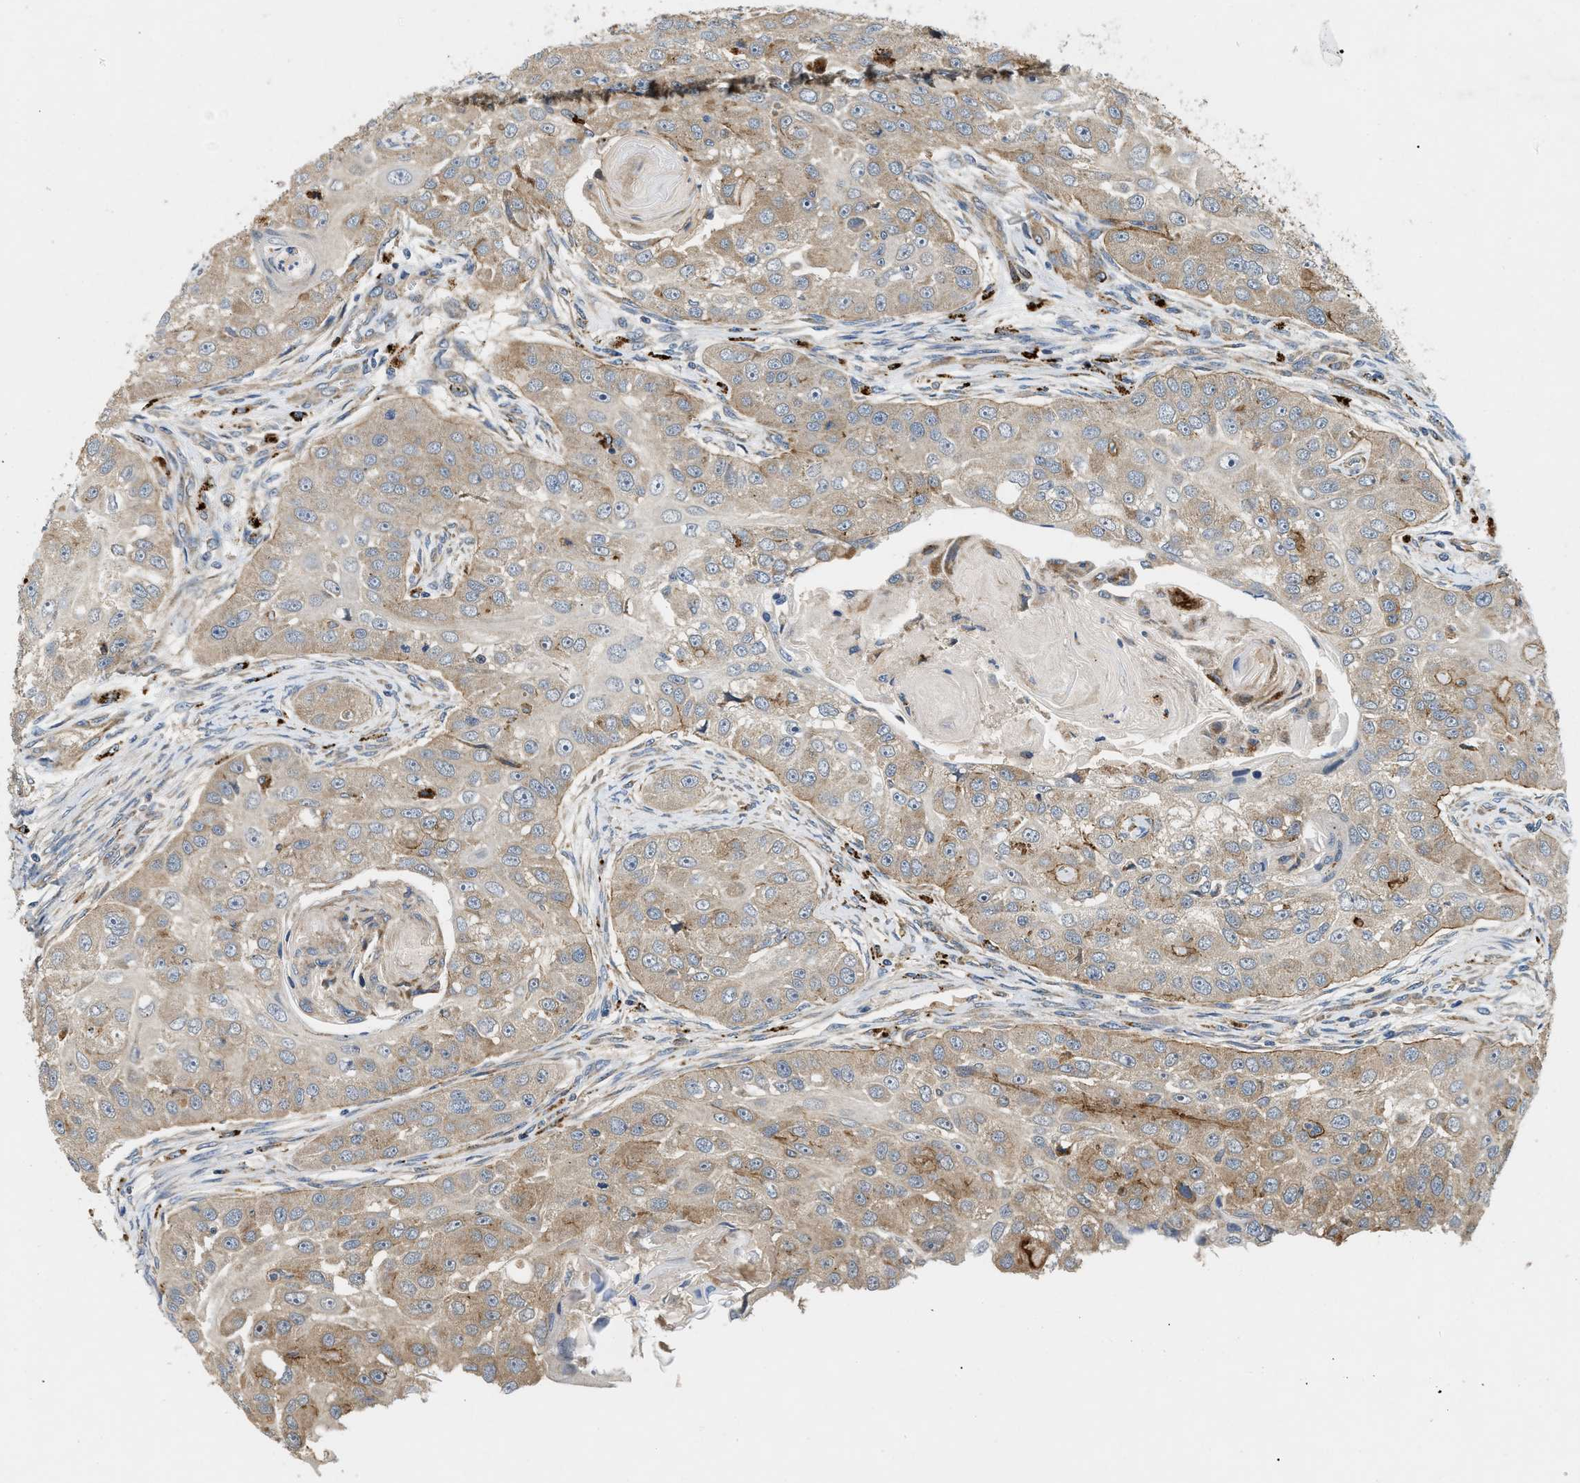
{"staining": {"intensity": "weak", "quantity": ">75%", "location": "cytoplasmic/membranous"}, "tissue": "head and neck cancer", "cell_type": "Tumor cells", "image_type": "cancer", "snomed": [{"axis": "morphology", "description": "Normal tissue, NOS"}, {"axis": "morphology", "description": "Squamous cell carcinoma, NOS"}, {"axis": "topography", "description": "Skeletal muscle"}, {"axis": "topography", "description": "Head-Neck"}], "caption": "Brown immunohistochemical staining in squamous cell carcinoma (head and neck) displays weak cytoplasmic/membranous expression in approximately >75% of tumor cells.", "gene": "ZNF599", "patient": {"sex": "male", "age": 51}}